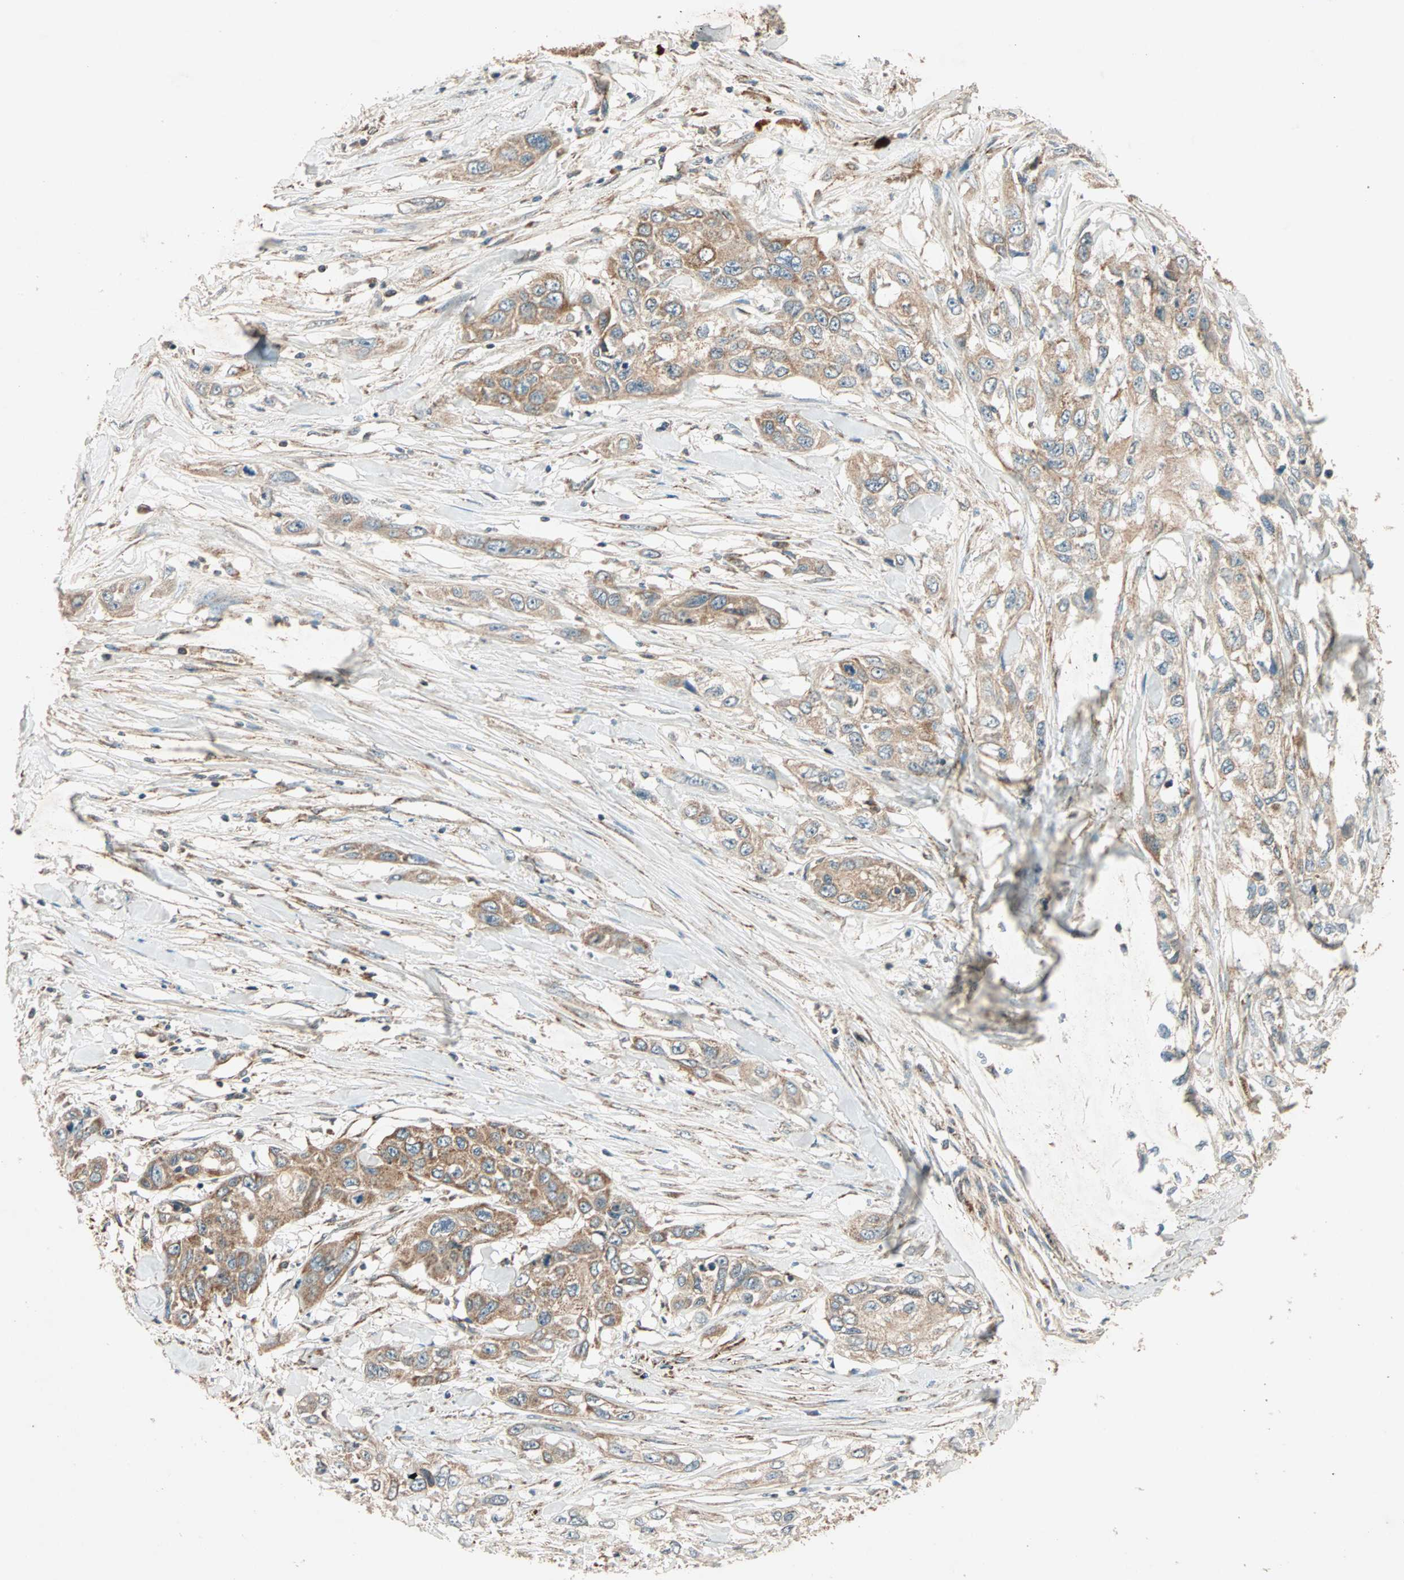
{"staining": {"intensity": "moderate", "quantity": ">75%", "location": "cytoplasmic/membranous"}, "tissue": "pancreatic cancer", "cell_type": "Tumor cells", "image_type": "cancer", "snomed": [{"axis": "morphology", "description": "Adenocarcinoma, NOS"}, {"axis": "topography", "description": "Pancreas"}], "caption": "A micrograph of pancreatic cancer (adenocarcinoma) stained for a protein reveals moderate cytoplasmic/membranous brown staining in tumor cells. The staining is performed using DAB brown chromogen to label protein expression. The nuclei are counter-stained blue using hematoxylin.", "gene": "MAPK1", "patient": {"sex": "female", "age": 70}}